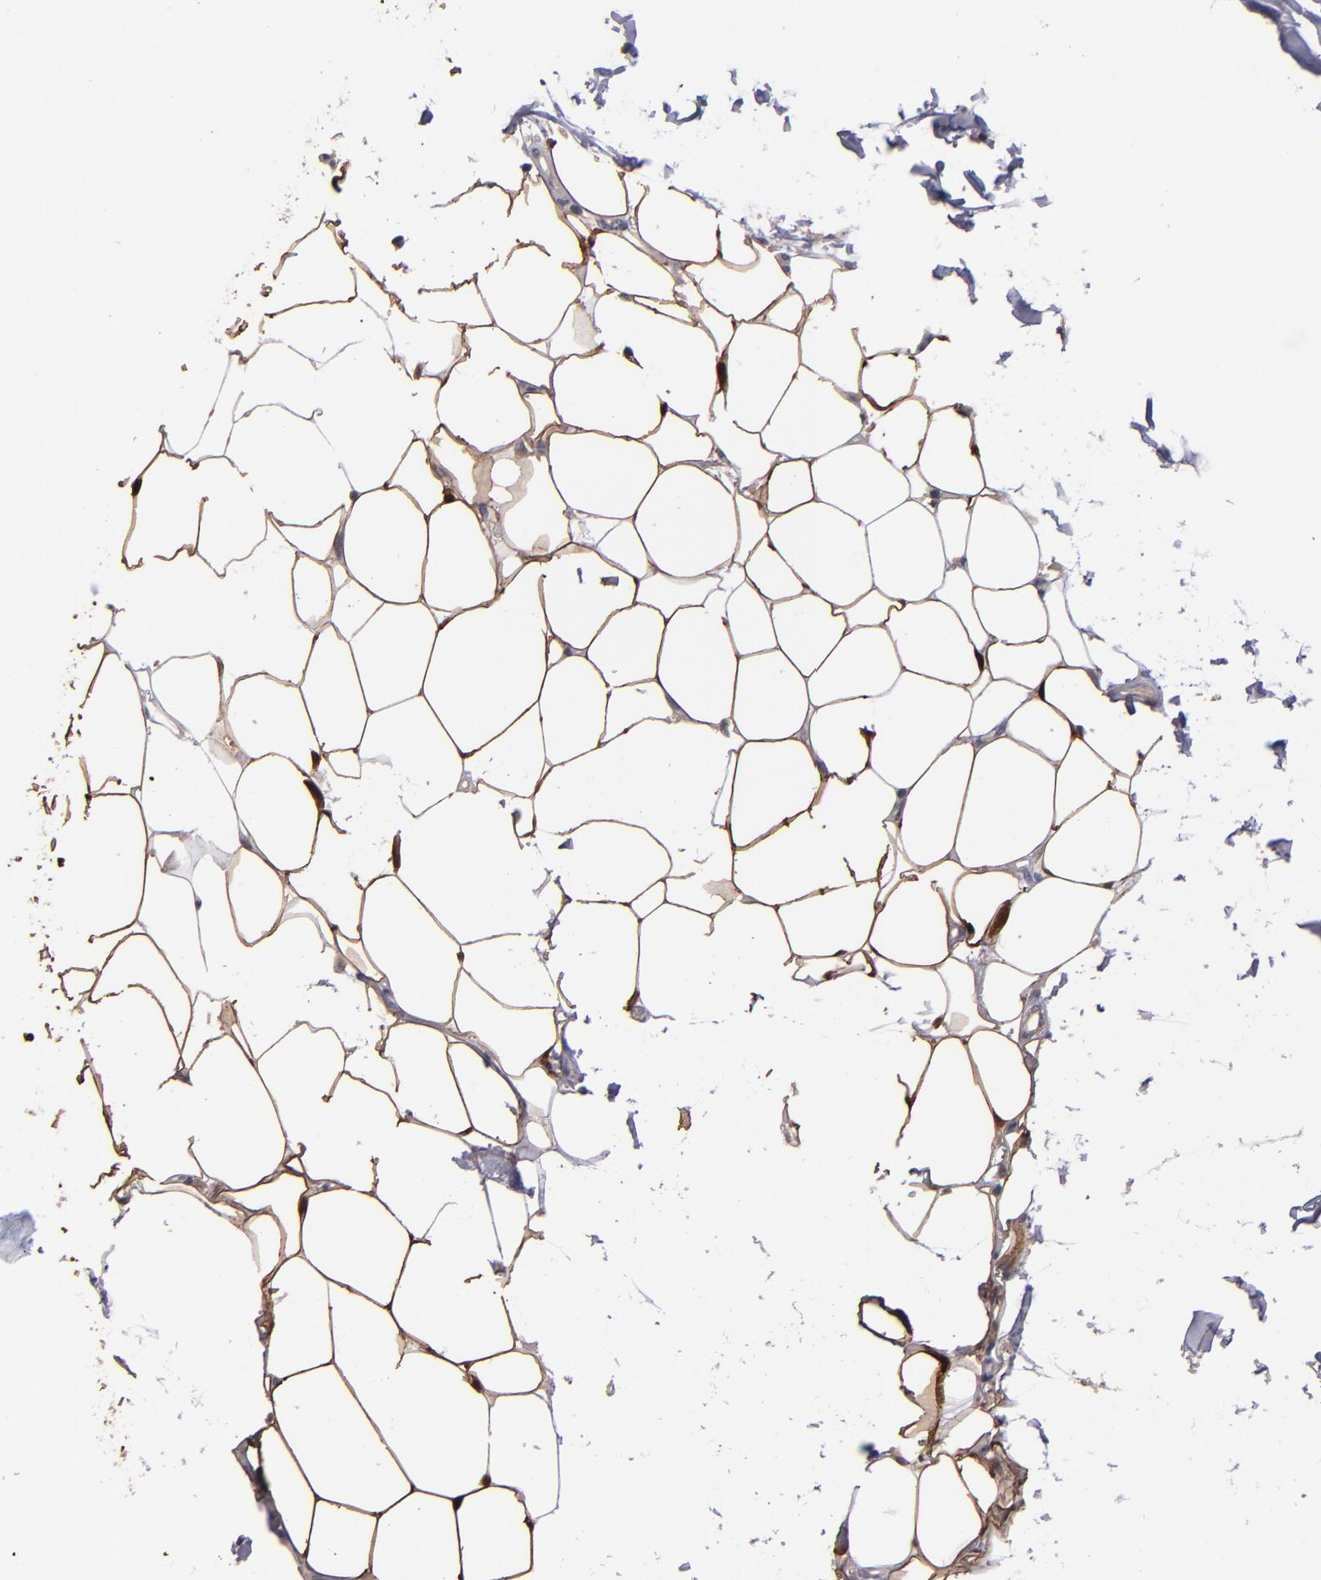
{"staining": {"intensity": "moderate", "quantity": ">75%", "location": "cytoplasmic/membranous,nuclear"}, "tissue": "breast cancer", "cell_type": "Tumor cells", "image_type": "cancer", "snomed": [{"axis": "morphology", "description": "Lobular carcinoma"}, {"axis": "topography", "description": "Breast"}], "caption": "Immunohistochemical staining of human breast lobular carcinoma reveals moderate cytoplasmic/membranous and nuclear protein expression in approximately >75% of tumor cells.", "gene": "S100A1", "patient": {"sex": "female", "age": 55}}